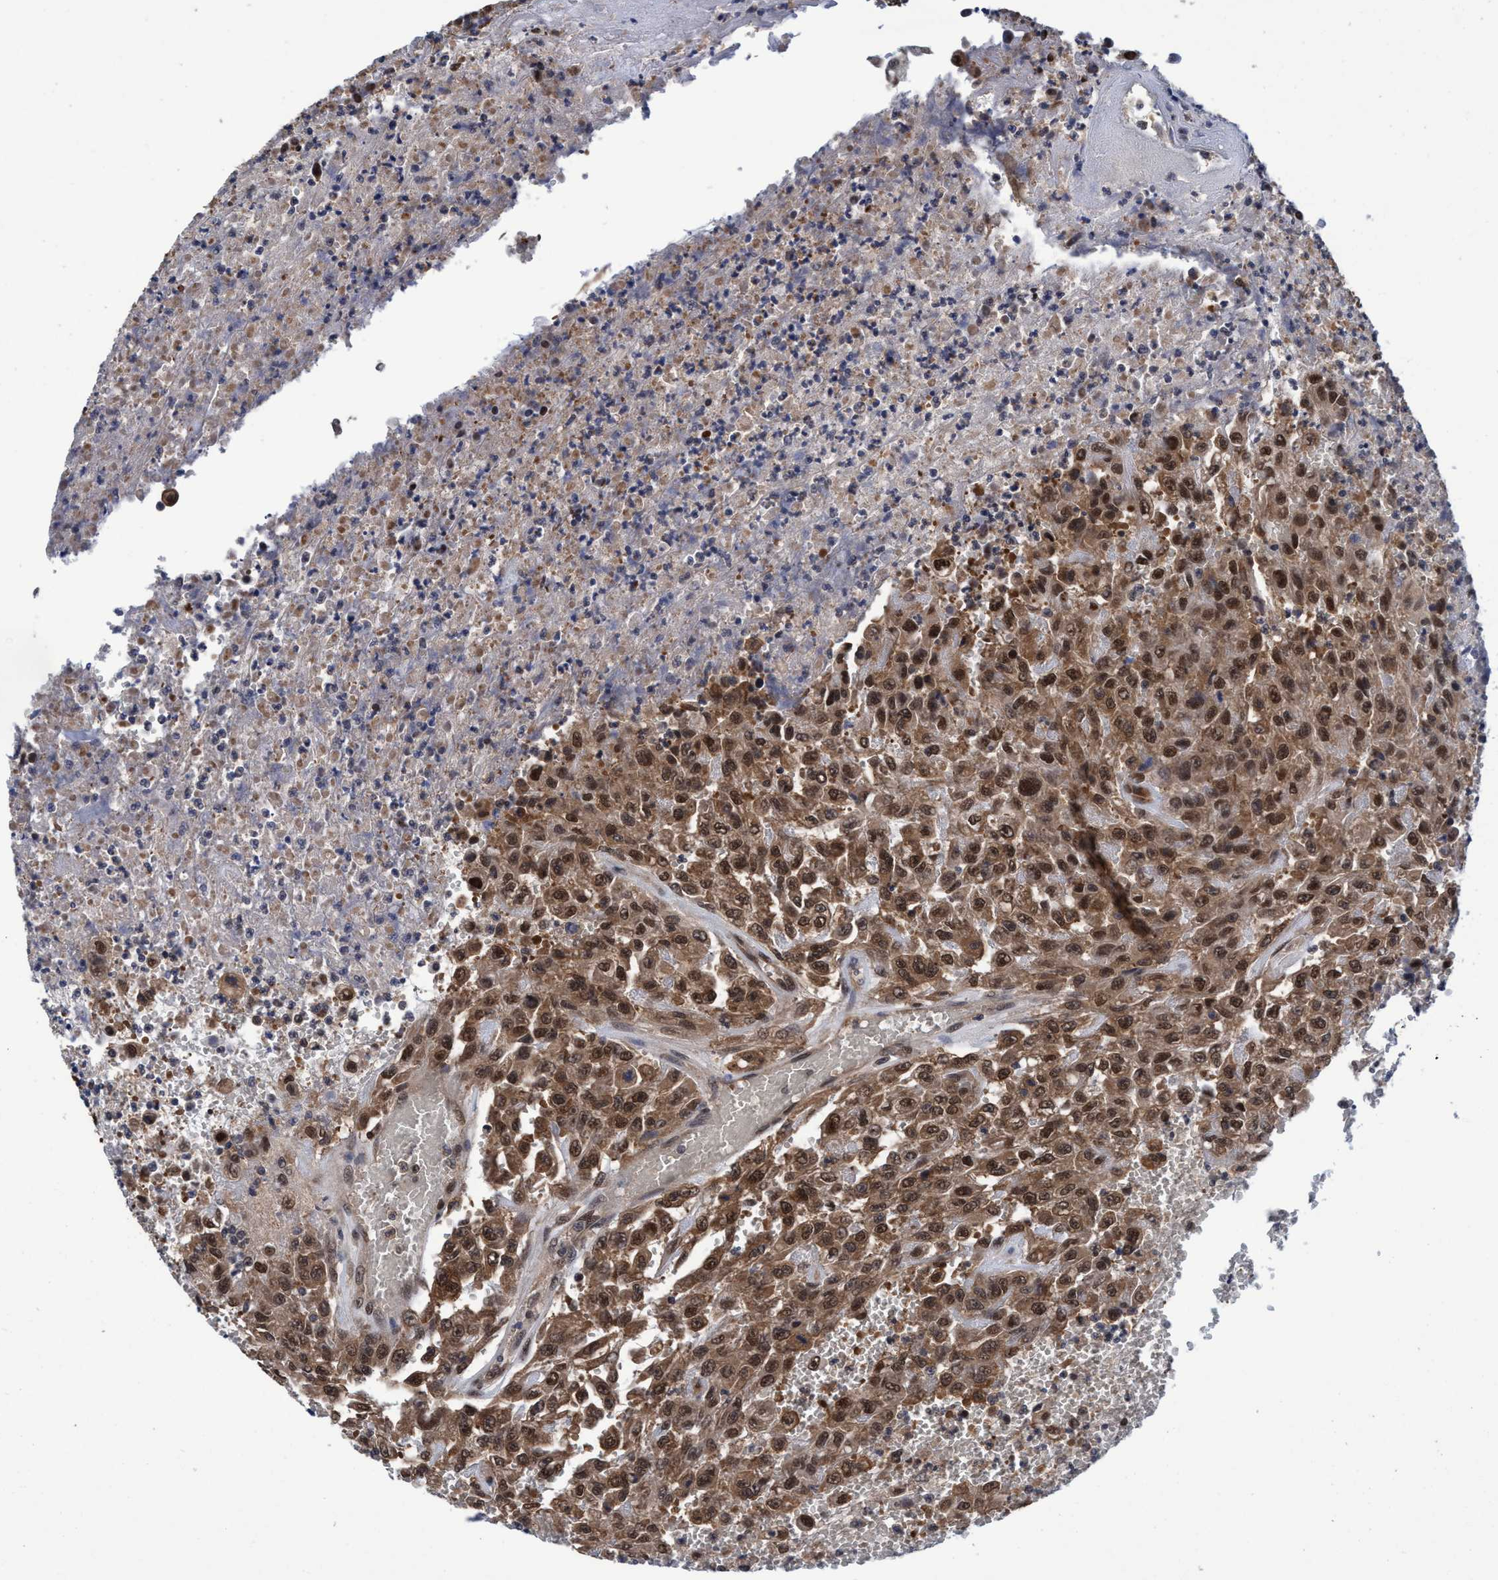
{"staining": {"intensity": "moderate", "quantity": ">75%", "location": "cytoplasmic/membranous,nuclear"}, "tissue": "urothelial cancer", "cell_type": "Tumor cells", "image_type": "cancer", "snomed": [{"axis": "morphology", "description": "Urothelial carcinoma, High grade"}, {"axis": "topography", "description": "Urinary bladder"}], "caption": "Protein expression analysis of human urothelial carcinoma (high-grade) reveals moderate cytoplasmic/membranous and nuclear staining in approximately >75% of tumor cells.", "gene": "PSMD12", "patient": {"sex": "male", "age": 46}}